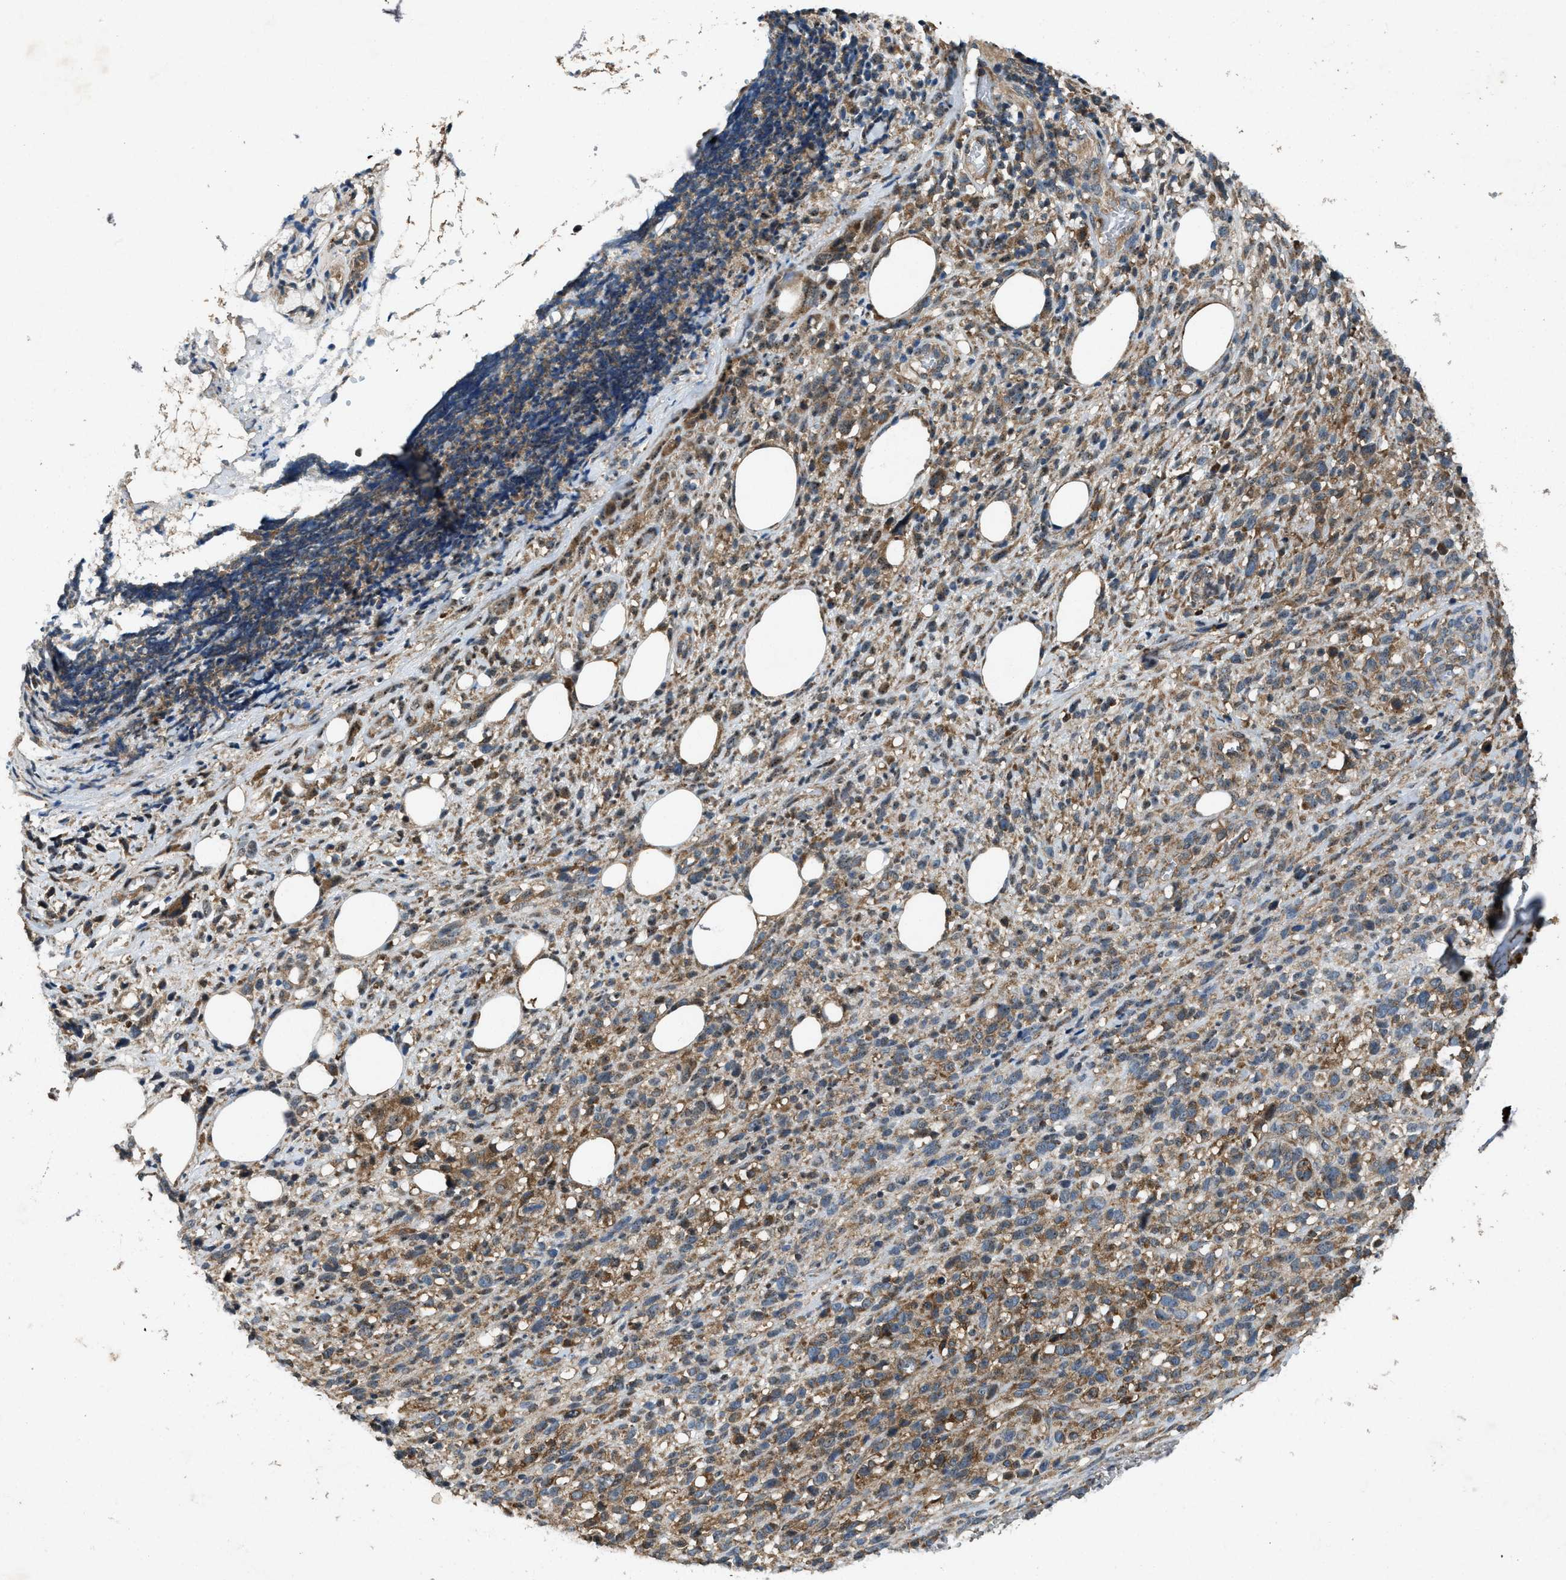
{"staining": {"intensity": "moderate", "quantity": "25%-75%", "location": "cytoplasmic/membranous"}, "tissue": "melanoma", "cell_type": "Tumor cells", "image_type": "cancer", "snomed": [{"axis": "morphology", "description": "Malignant melanoma, NOS"}, {"axis": "topography", "description": "Skin"}], "caption": "Melanoma was stained to show a protein in brown. There is medium levels of moderate cytoplasmic/membranous staining in approximately 25%-75% of tumor cells. Nuclei are stained in blue.", "gene": "PDP2", "patient": {"sex": "female", "age": 55}}